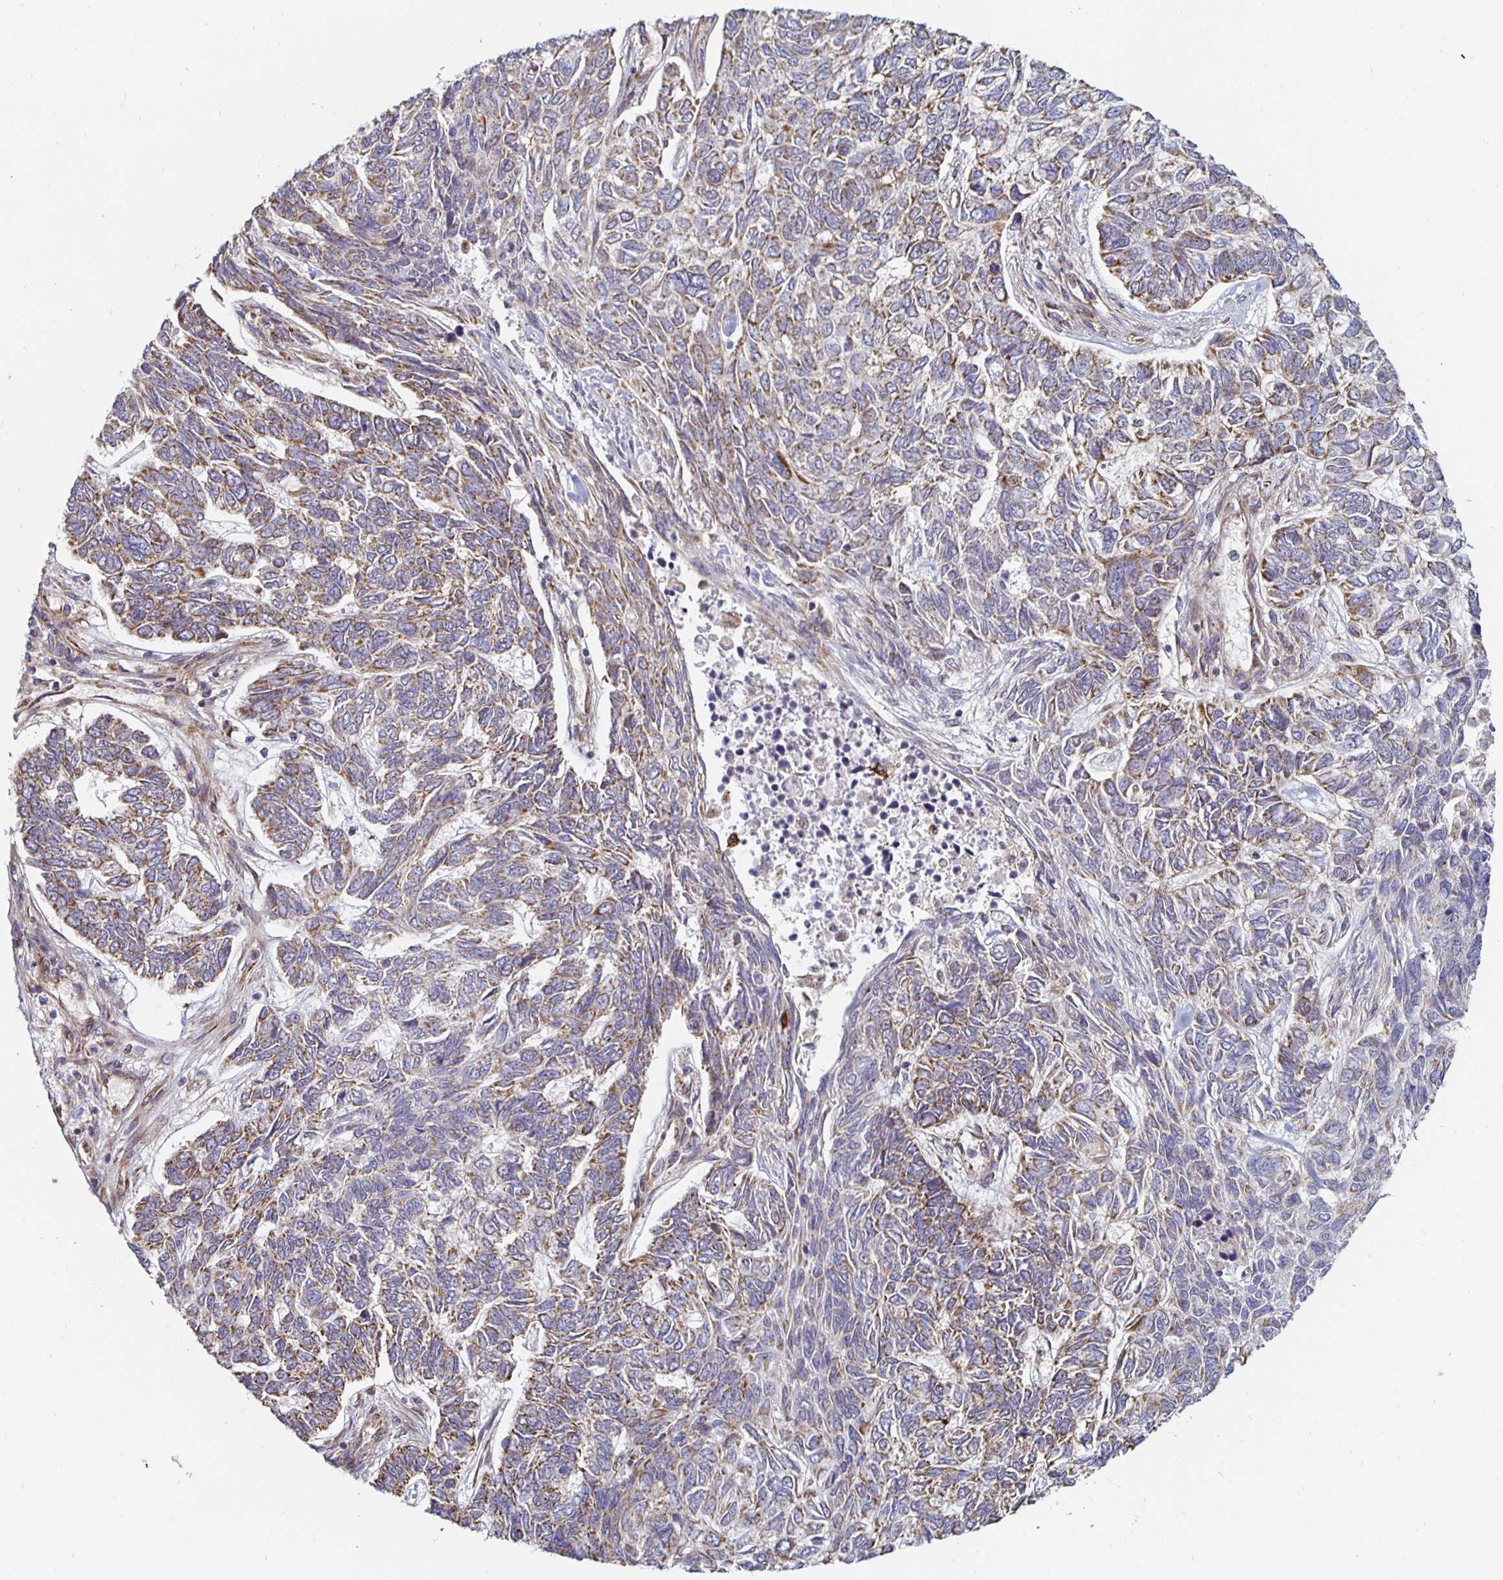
{"staining": {"intensity": "moderate", "quantity": "25%-75%", "location": "cytoplasmic/membranous"}, "tissue": "skin cancer", "cell_type": "Tumor cells", "image_type": "cancer", "snomed": [{"axis": "morphology", "description": "Basal cell carcinoma"}, {"axis": "topography", "description": "Skin"}], "caption": "Skin basal cell carcinoma stained for a protein shows moderate cytoplasmic/membranous positivity in tumor cells.", "gene": "MRPL28", "patient": {"sex": "female", "age": 65}}